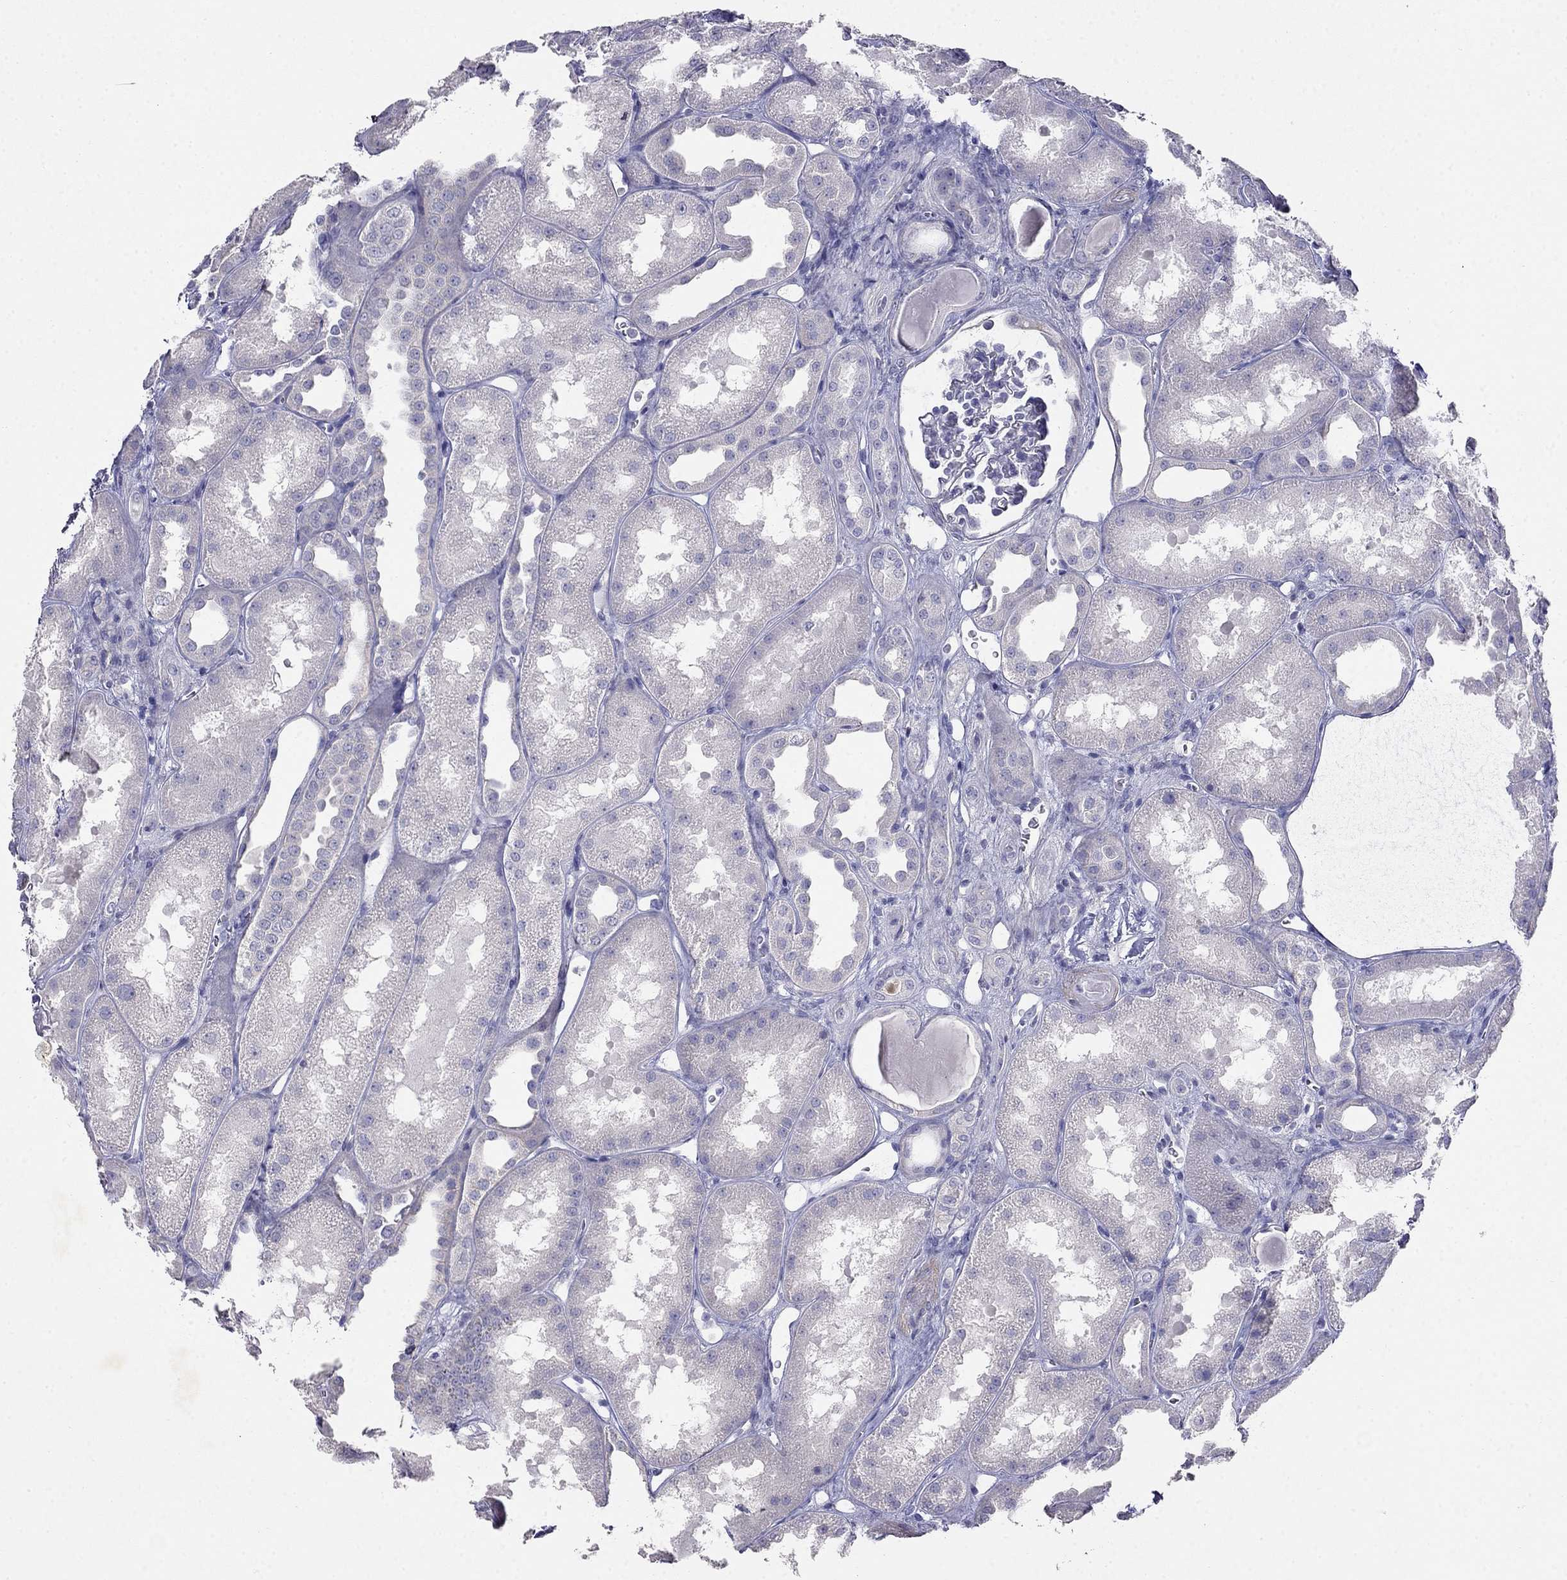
{"staining": {"intensity": "negative", "quantity": "none", "location": "none"}, "tissue": "kidney", "cell_type": "Cells in glomeruli", "image_type": "normal", "snomed": [{"axis": "morphology", "description": "Normal tissue, NOS"}, {"axis": "topography", "description": "Kidney"}], "caption": "Immunohistochemical staining of benign kidney exhibits no significant positivity in cells in glomeruli.", "gene": "LY6H", "patient": {"sex": "male", "age": 61}}